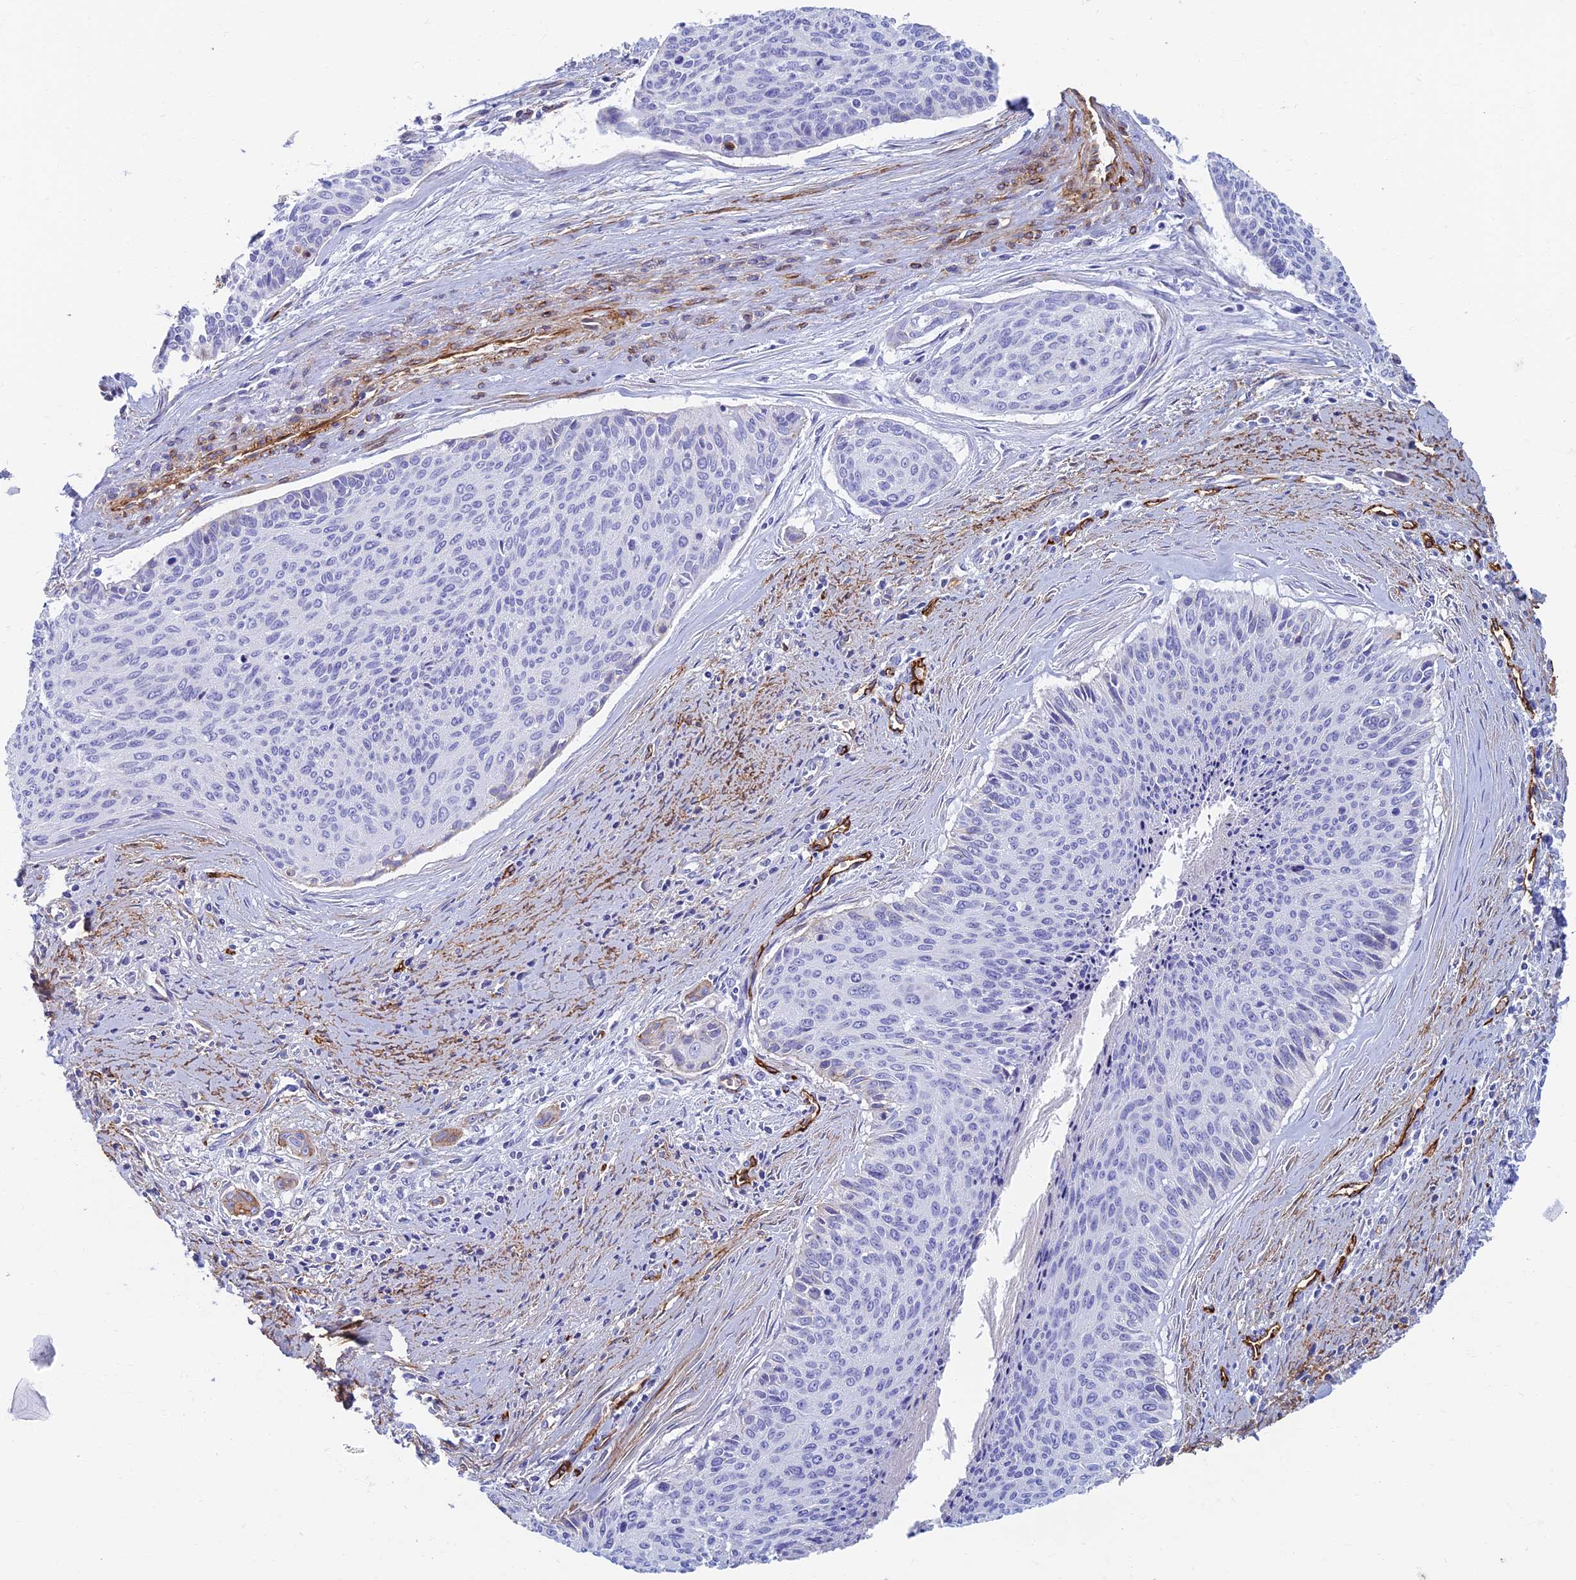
{"staining": {"intensity": "negative", "quantity": "none", "location": "none"}, "tissue": "cervical cancer", "cell_type": "Tumor cells", "image_type": "cancer", "snomed": [{"axis": "morphology", "description": "Squamous cell carcinoma, NOS"}, {"axis": "topography", "description": "Cervix"}], "caption": "Tumor cells show no significant staining in cervical cancer.", "gene": "ETFRF1", "patient": {"sex": "female", "age": 55}}